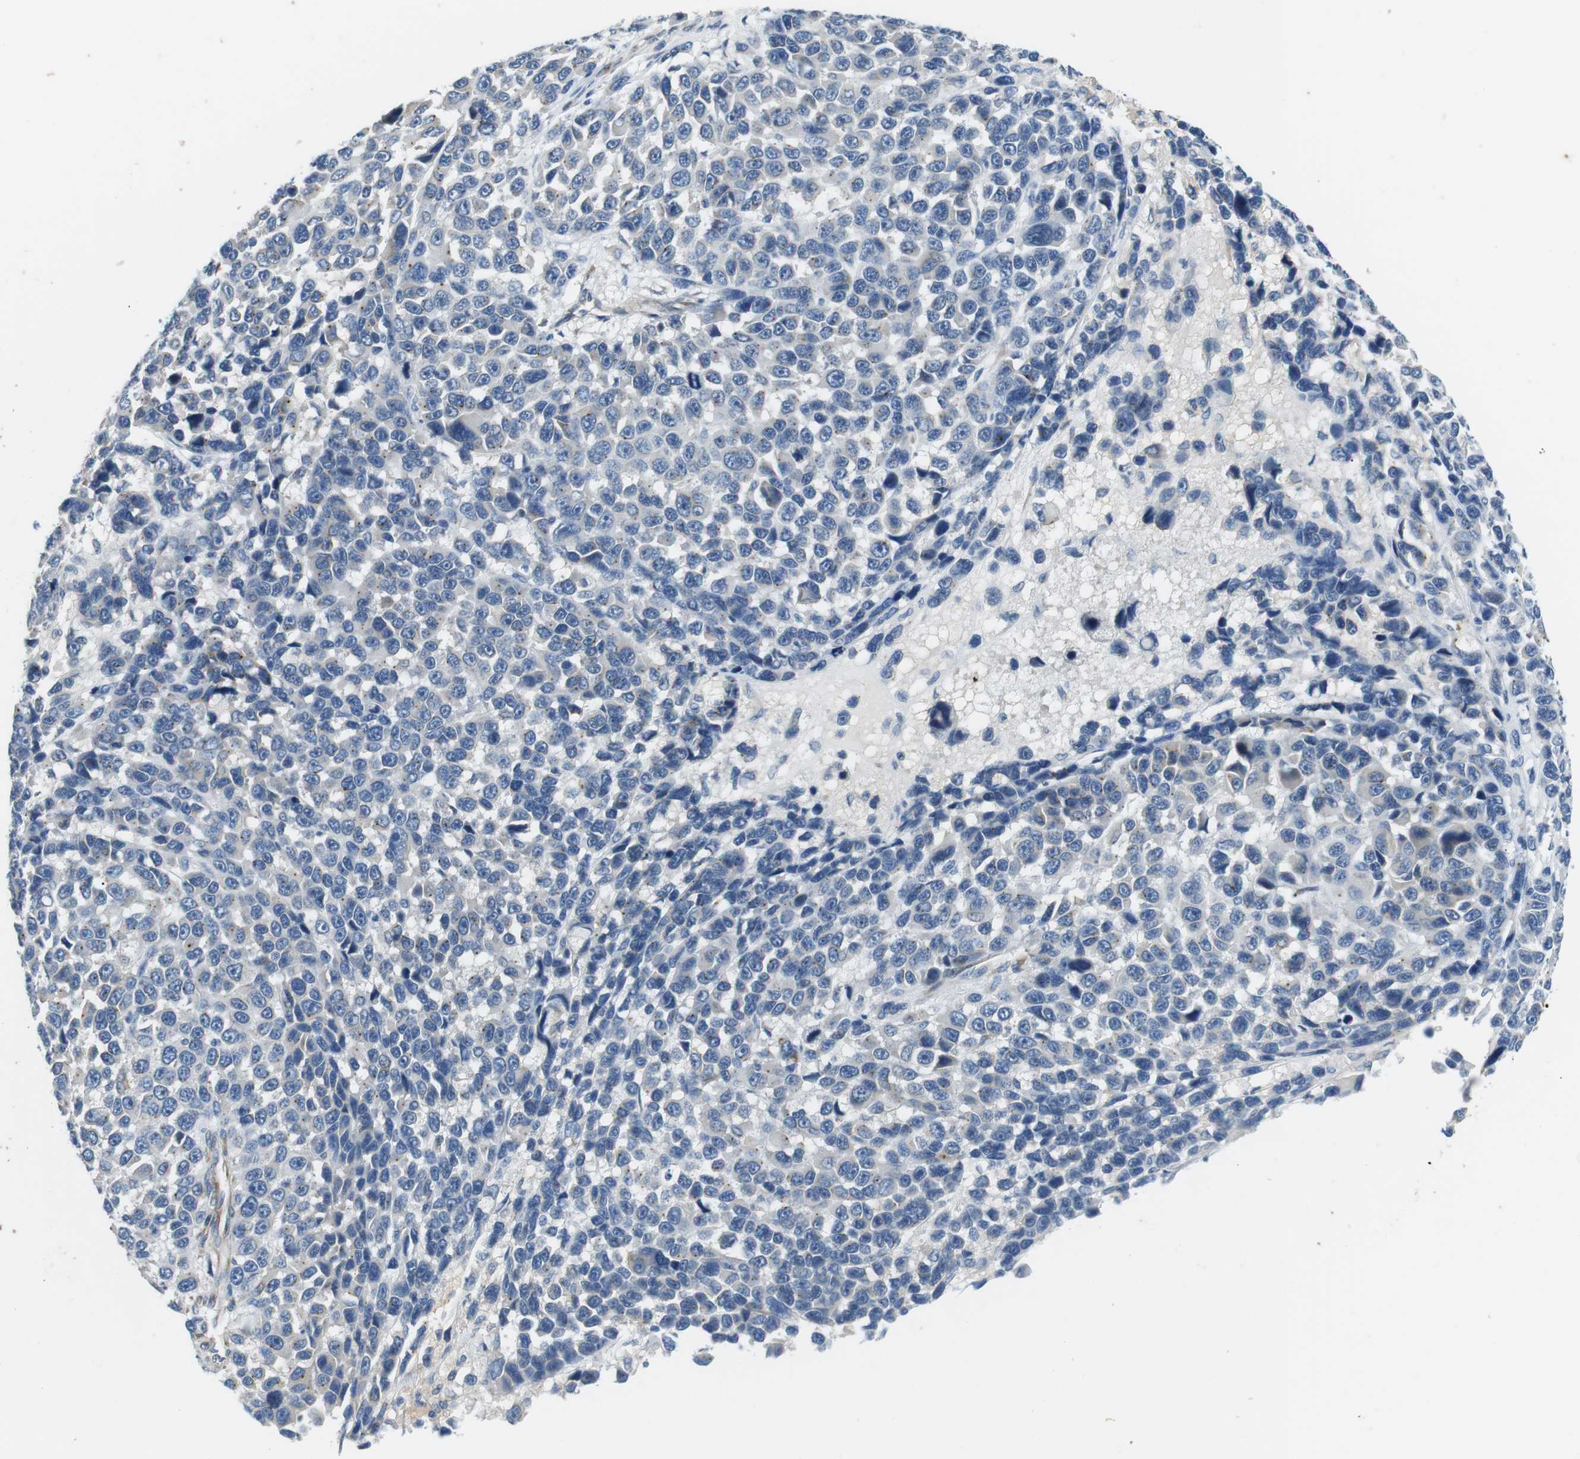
{"staining": {"intensity": "negative", "quantity": "none", "location": "none"}, "tissue": "melanoma", "cell_type": "Tumor cells", "image_type": "cancer", "snomed": [{"axis": "morphology", "description": "Malignant melanoma, NOS"}, {"axis": "topography", "description": "Skin"}], "caption": "An immunohistochemistry (IHC) image of melanoma is shown. There is no staining in tumor cells of melanoma.", "gene": "UNC5CL", "patient": {"sex": "male", "age": 53}}